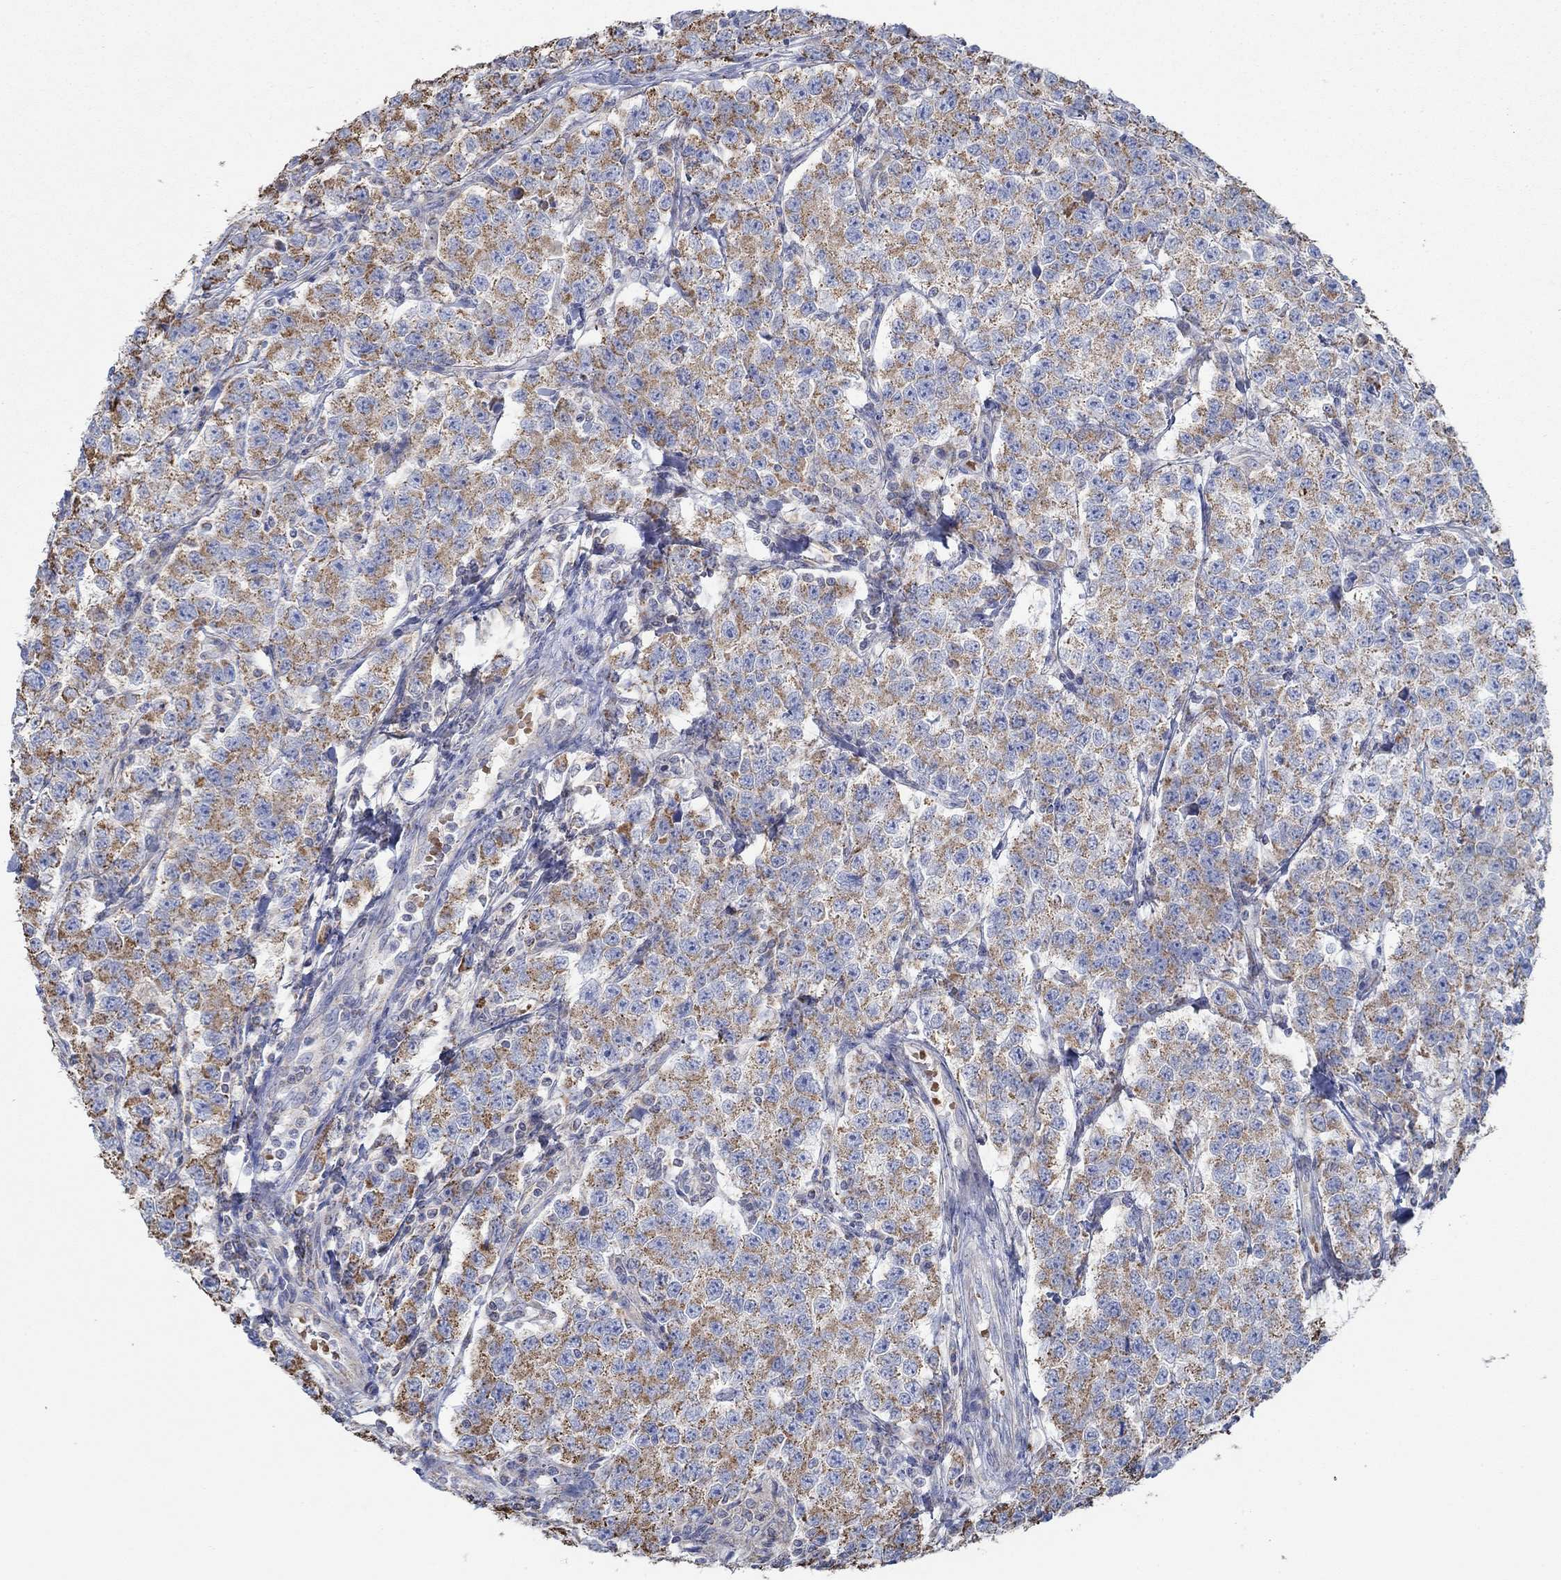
{"staining": {"intensity": "strong", "quantity": "25%-75%", "location": "cytoplasmic/membranous"}, "tissue": "testis cancer", "cell_type": "Tumor cells", "image_type": "cancer", "snomed": [{"axis": "morphology", "description": "Seminoma, NOS"}, {"axis": "topography", "description": "Testis"}], "caption": "Human testis seminoma stained with a protein marker reveals strong staining in tumor cells.", "gene": "GLOD5", "patient": {"sex": "male", "age": 59}}